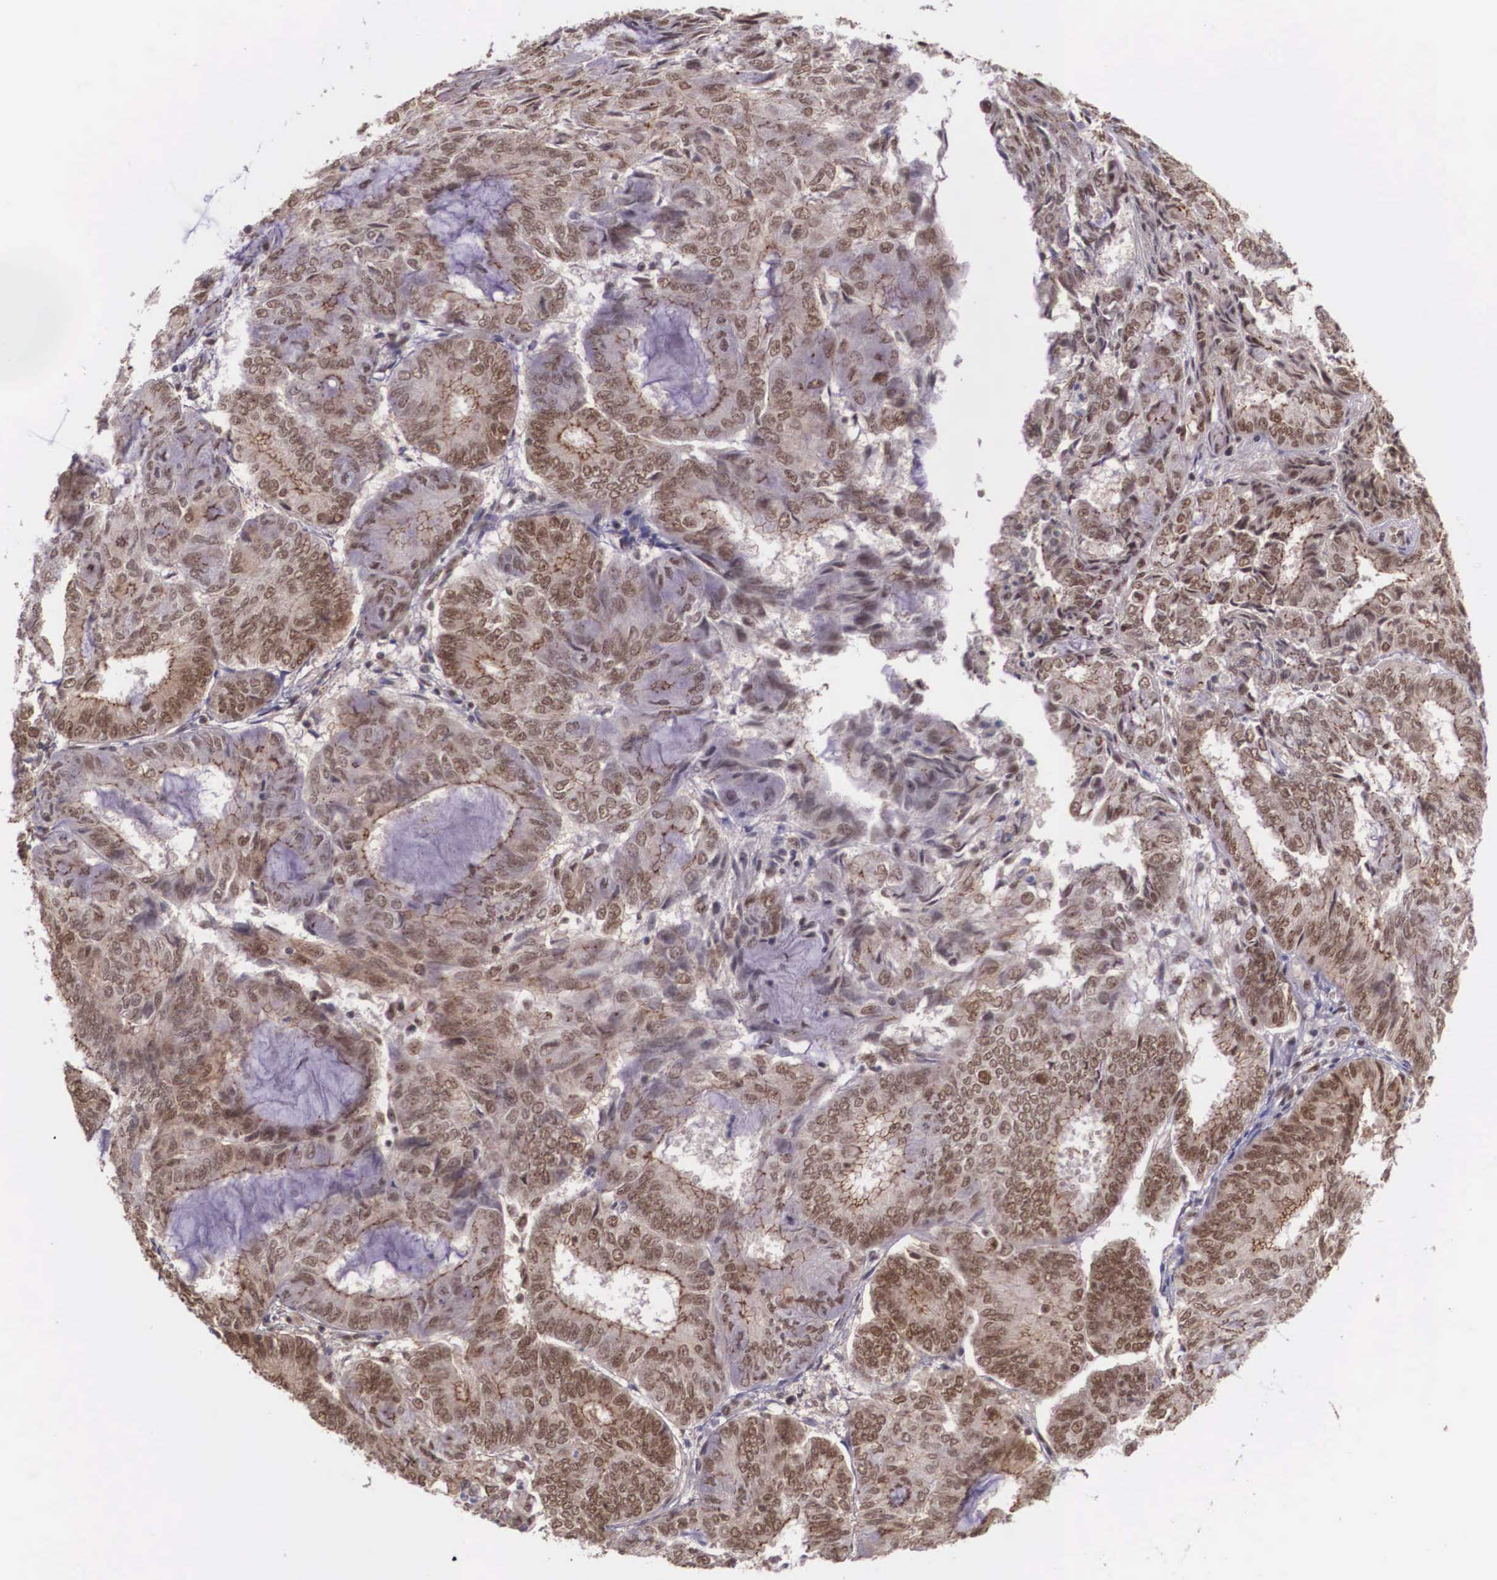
{"staining": {"intensity": "moderate", "quantity": ">75%", "location": "cytoplasmic/membranous,nuclear"}, "tissue": "endometrial cancer", "cell_type": "Tumor cells", "image_type": "cancer", "snomed": [{"axis": "morphology", "description": "Adenocarcinoma, NOS"}, {"axis": "topography", "description": "Endometrium"}], "caption": "Immunohistochemistry of adenocarcinoma (endometrial) displays medium levels of moderate cytoplasmic/membranous and nuclear positivity in approximately >75% of tumor cells. (DAB (3,3'-diaminobenzidine) IHC, brown staining for protein, blue staining for nuclei).", "gene": "POLR2F", "patient": {"sex": "female", "age": 59}}